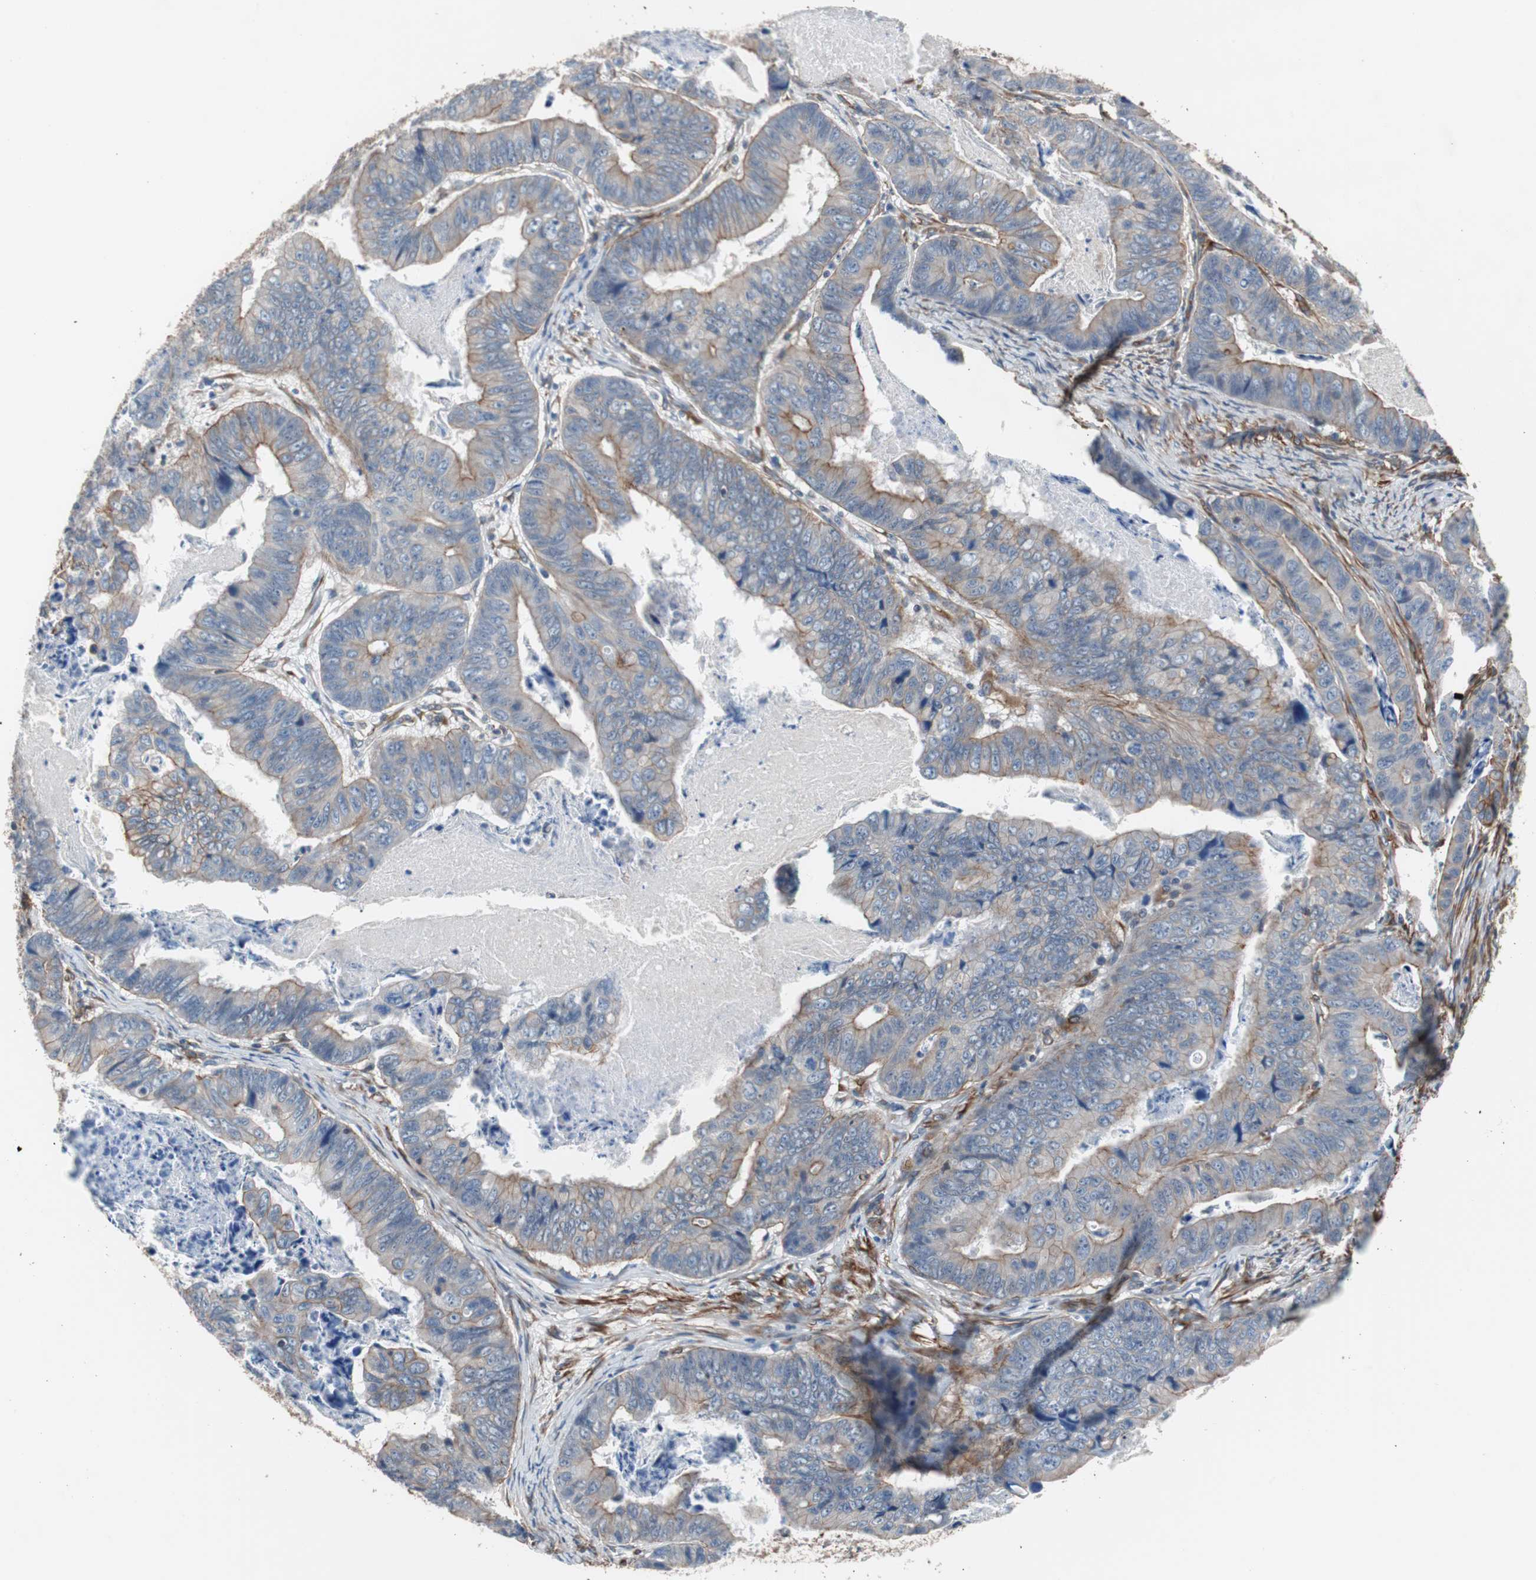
{"staining": {"intensity": "weak", "quantity": "25%-75%", "location": "cytoplasmic/membranous"}, "tissue": "stomach cancer", "cell_type": "Tumor cells", "image_type": "cancer", "snomed": [{"axis": "morphology", "description": "Adenocarcinoma, NOS"}, {"axis": "topography", "description": "Stomach, lower"}], "caption": "The histopathology image shows a brown stain indicating the presence of a protein in the cytoplasmic/membranous of tumor cells in stomach cancer.", "gene": "KIF3B", "patient": {"sex": "male", "age": 77}}